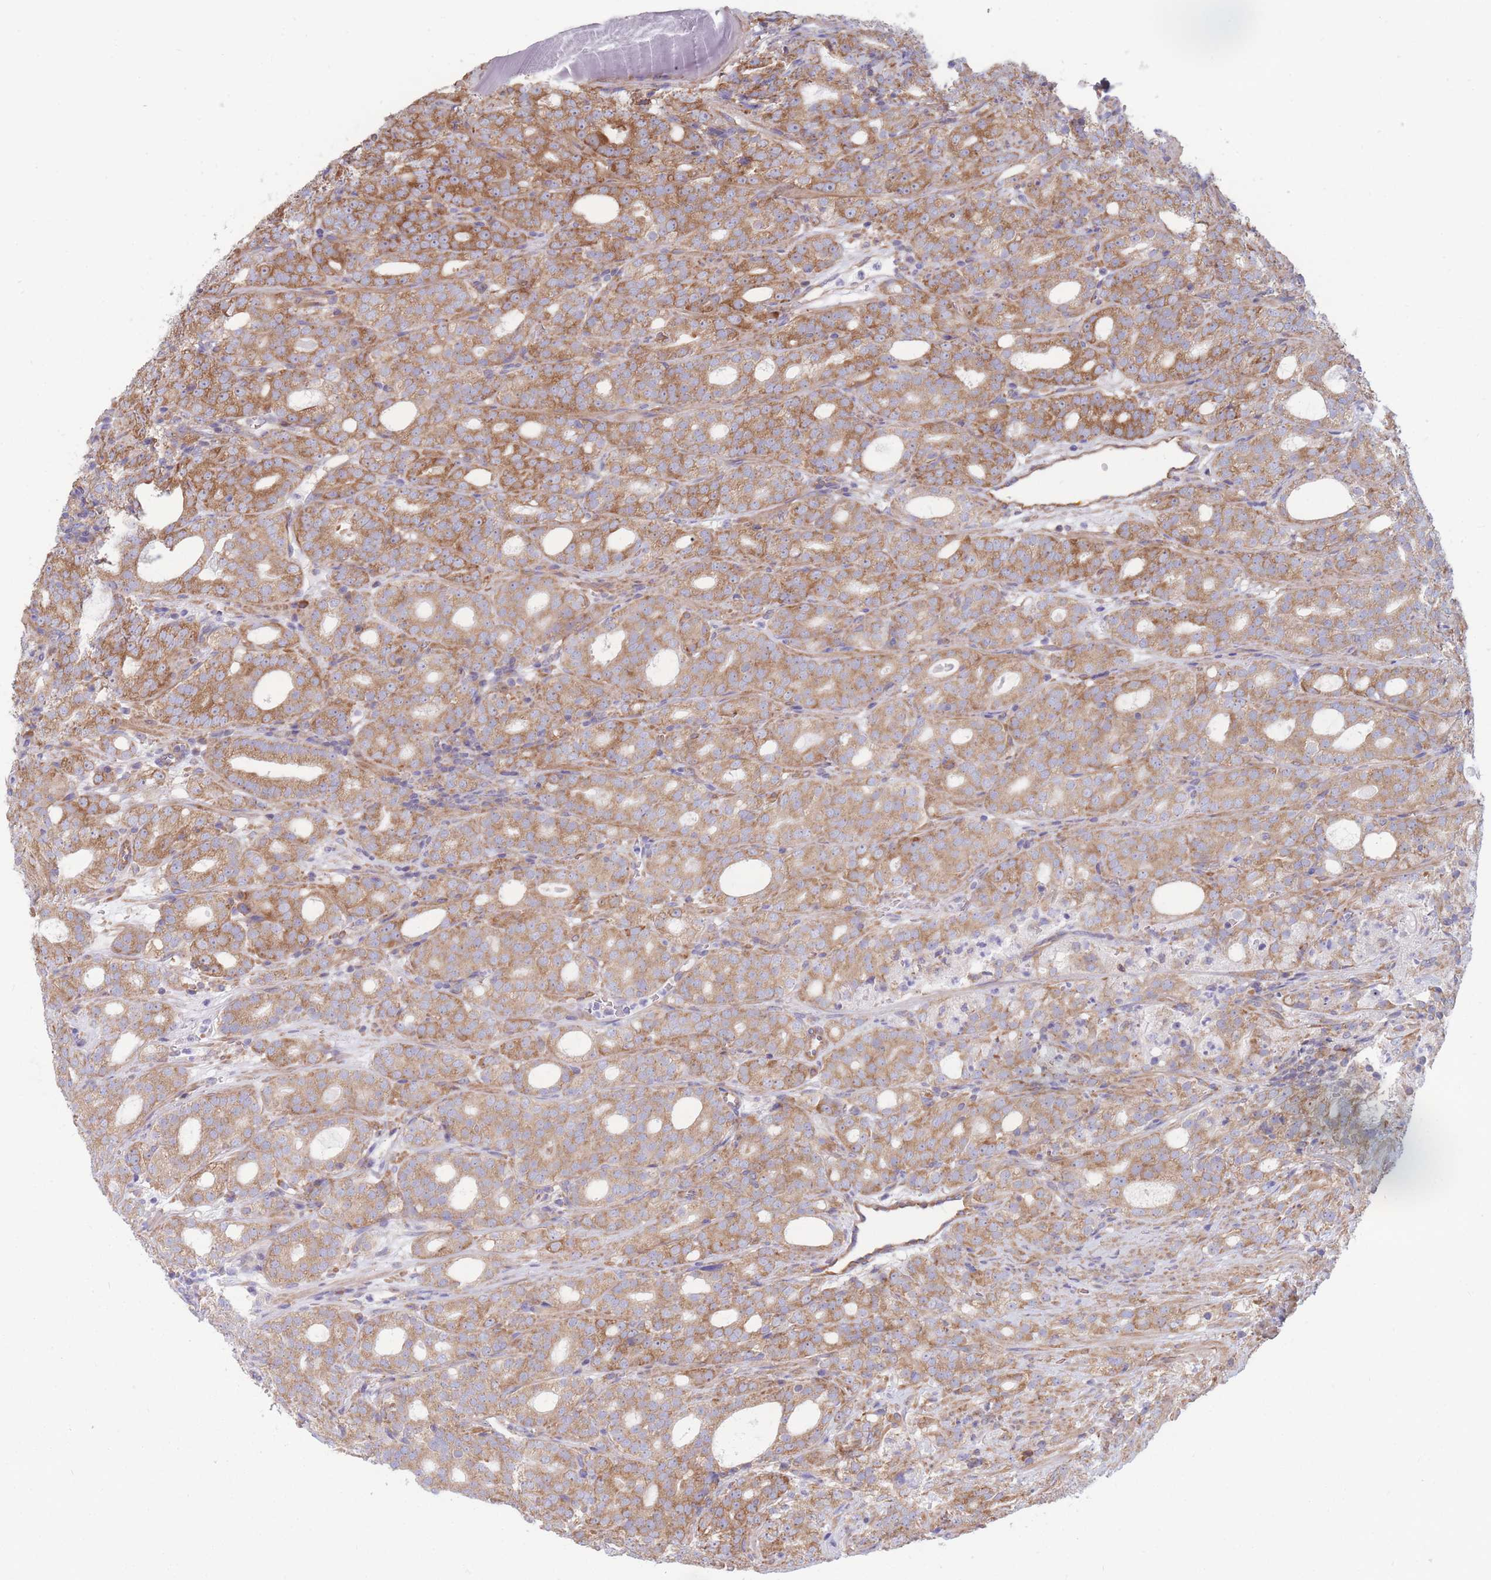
{"staining": {"intensity": "moderate", "quantity": ">75%", "location": "cytoplasmic/membranous"}, "tissue": "prostate cancer", "cell_type": "Tumor cells", "image_type": "cancer", "snomed": [{"axis": "morphology", "description": "Adenocarcinoma, High grade"}, {"axis": "topography", "description": "Prostate"}], "caption": "Prostate cancer stained with IHC reveals moderate cytoplasmic/membranous positivity in about >75% of tumor cells. The staining was performed using DAB, with brown indicating positive protein expression. Nuclei are stained blue with hematoxylin.", "gene": "RPL8", "patient": {"sex": "male", "age": 64}}